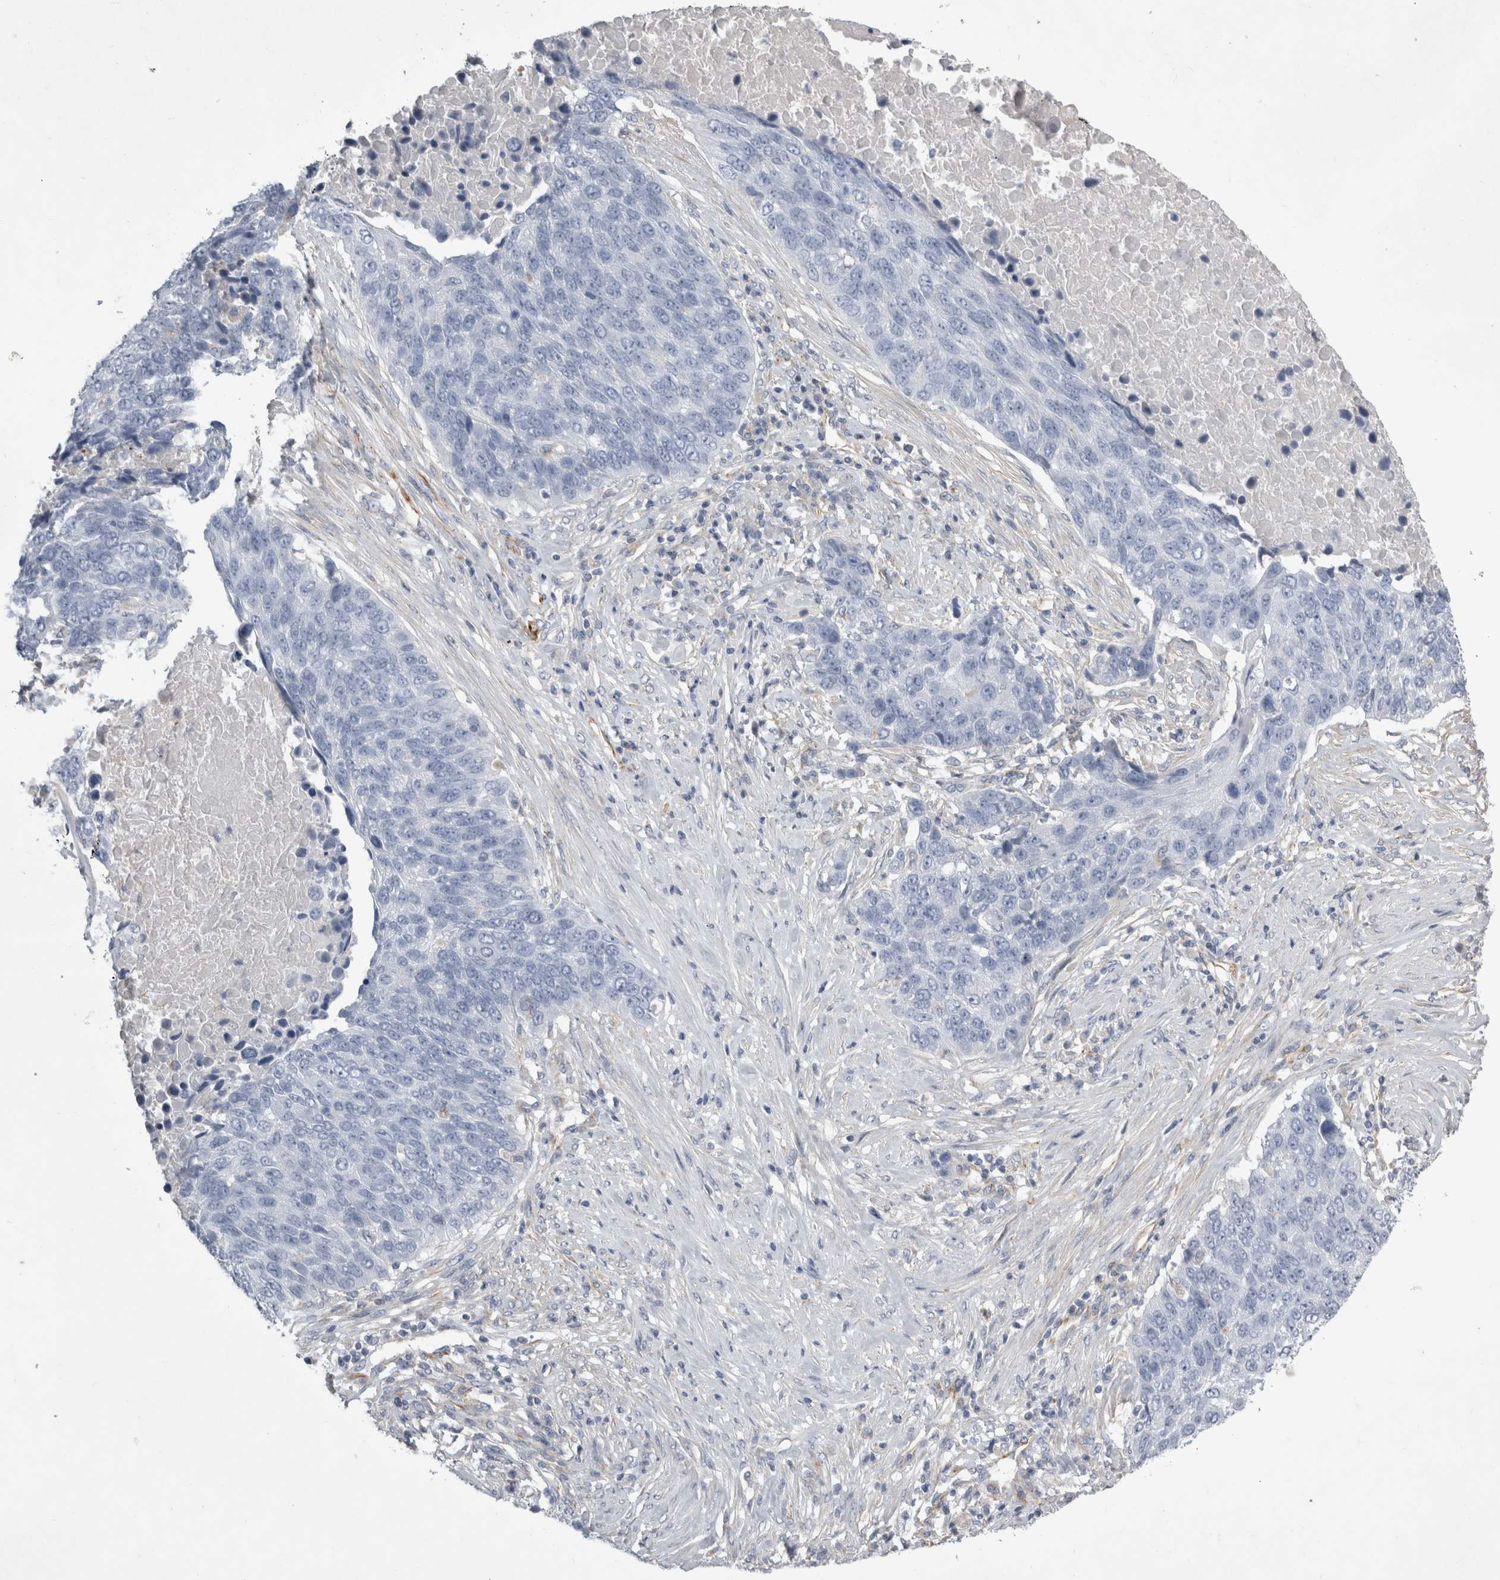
{"staining": {"intensity": "negative", "quantity": "none", "location": "none"}, "tissue": "lung cancer", "cell_type": "Tumor cells", "image_type": "cancer", "snomed": [{"axis": "morphology", "description": "Squamous cell carcinoma, NOS"}, {"axis": "topography", "description": "Lung"}], "caption": "A high-resolution histopathology image shows IHC staining of squamous cell carcinoma (lung), which demonstrates no significant positivity in tumor cells.", "gene": "STRADB", "patient": {"sex": "male", "age": 66}}